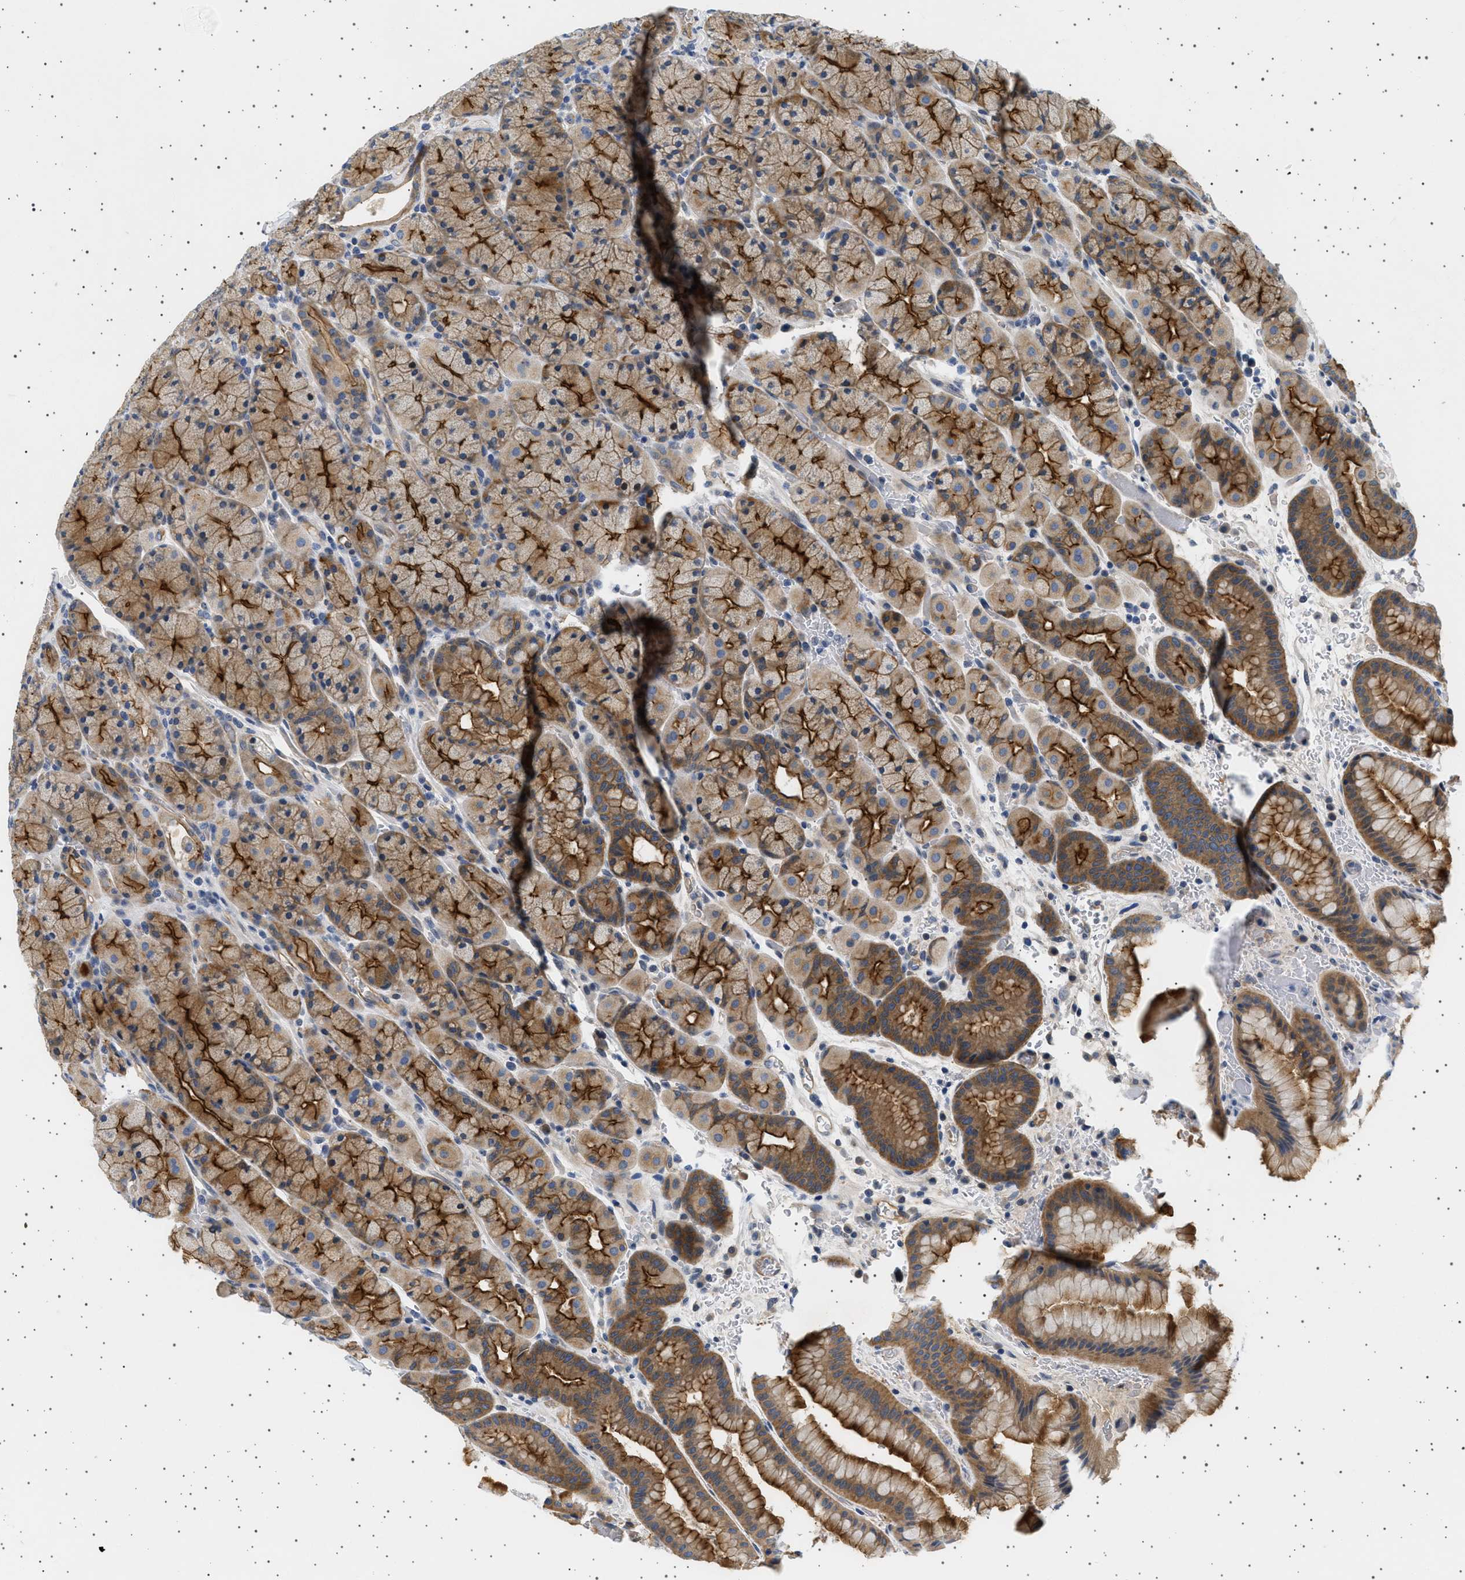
{"staining": {"intensity": "moderate", "quantity": ">75%", "location": "cytoplasmic/membranous"}, "tissue": "stomach", "cell_type": "Glandular cells", "image_type": "normal", "snomed": [{"axis": "morphology", "description": "Normal tissue, NOS"}, {"axis": "morphology", "description": "Carcinoid, malignant, NOS"}, {"axis": "topography", "description": "Stomach, upper"}], "caption": "Benign stomach displays moderate cytoplasmic/membranous positivity in about >75% of glandular cells, visualized by immunohistochemistry. Using DAB (3,3'-diaminobenzidine) (brown) and hematoxylin (blue) stains, captured at high magnification using brightfield microscopy.", "gene": "PLPP6", "patient": {"sex": "male", "age": 39}}